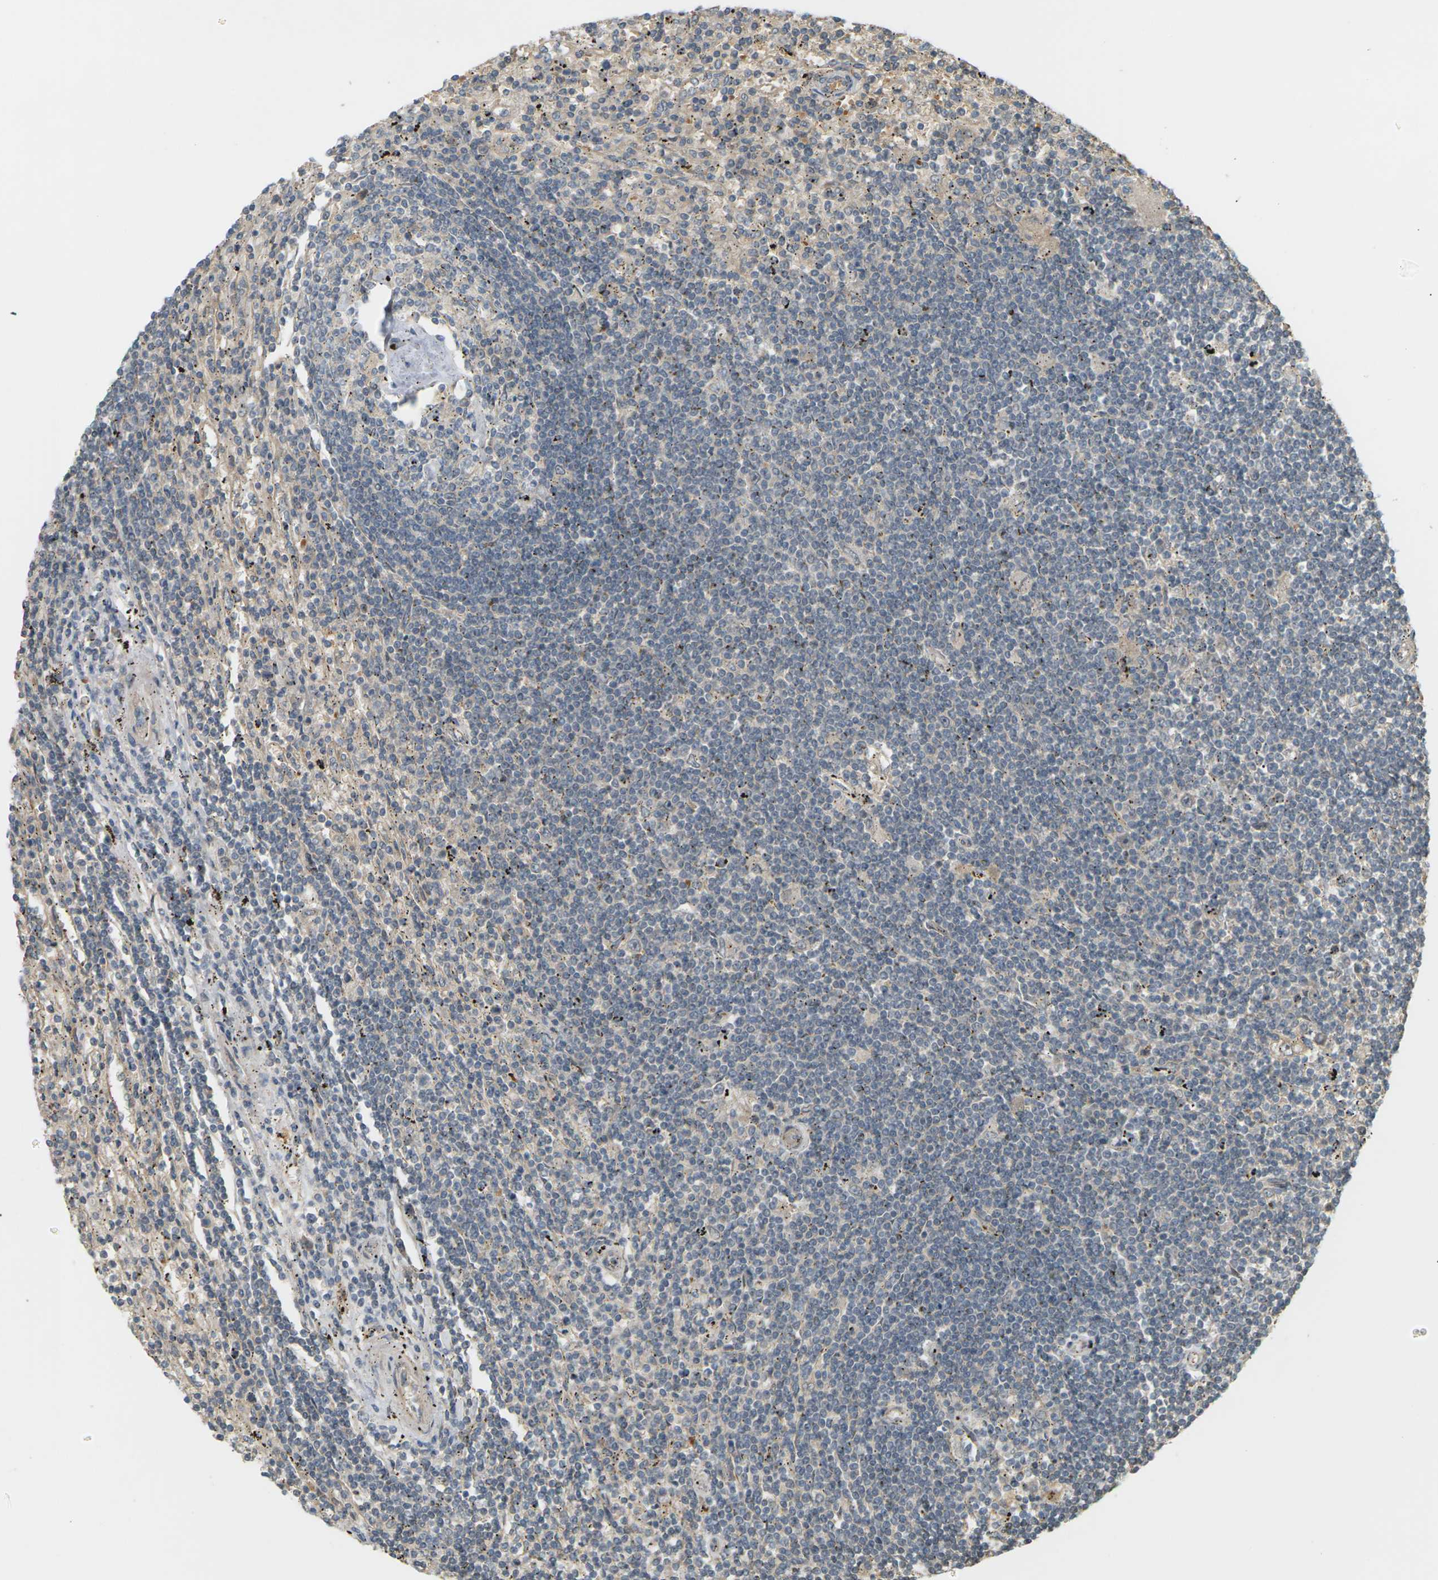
{"staining": {"intensity": "weak", "quantity": "<25%", "location": "cytoplasmic/membranous"}, "tissue": "lymphoma", "cell_type": "Tumor cells", "image_type": "cancer", "snomed": [{"axis": "morphology", "description": "Malignant lymphoma, non-Hodgkin's type, Low grade"}, {"axis": "topography", "description": "Spleen"}], "caption": "This is an immunohistochemistry image of human lymphoma. There is no positivity in tumor cells.", "gene": "SOCS6", "patient": {"sex": "male", "age": 76}}